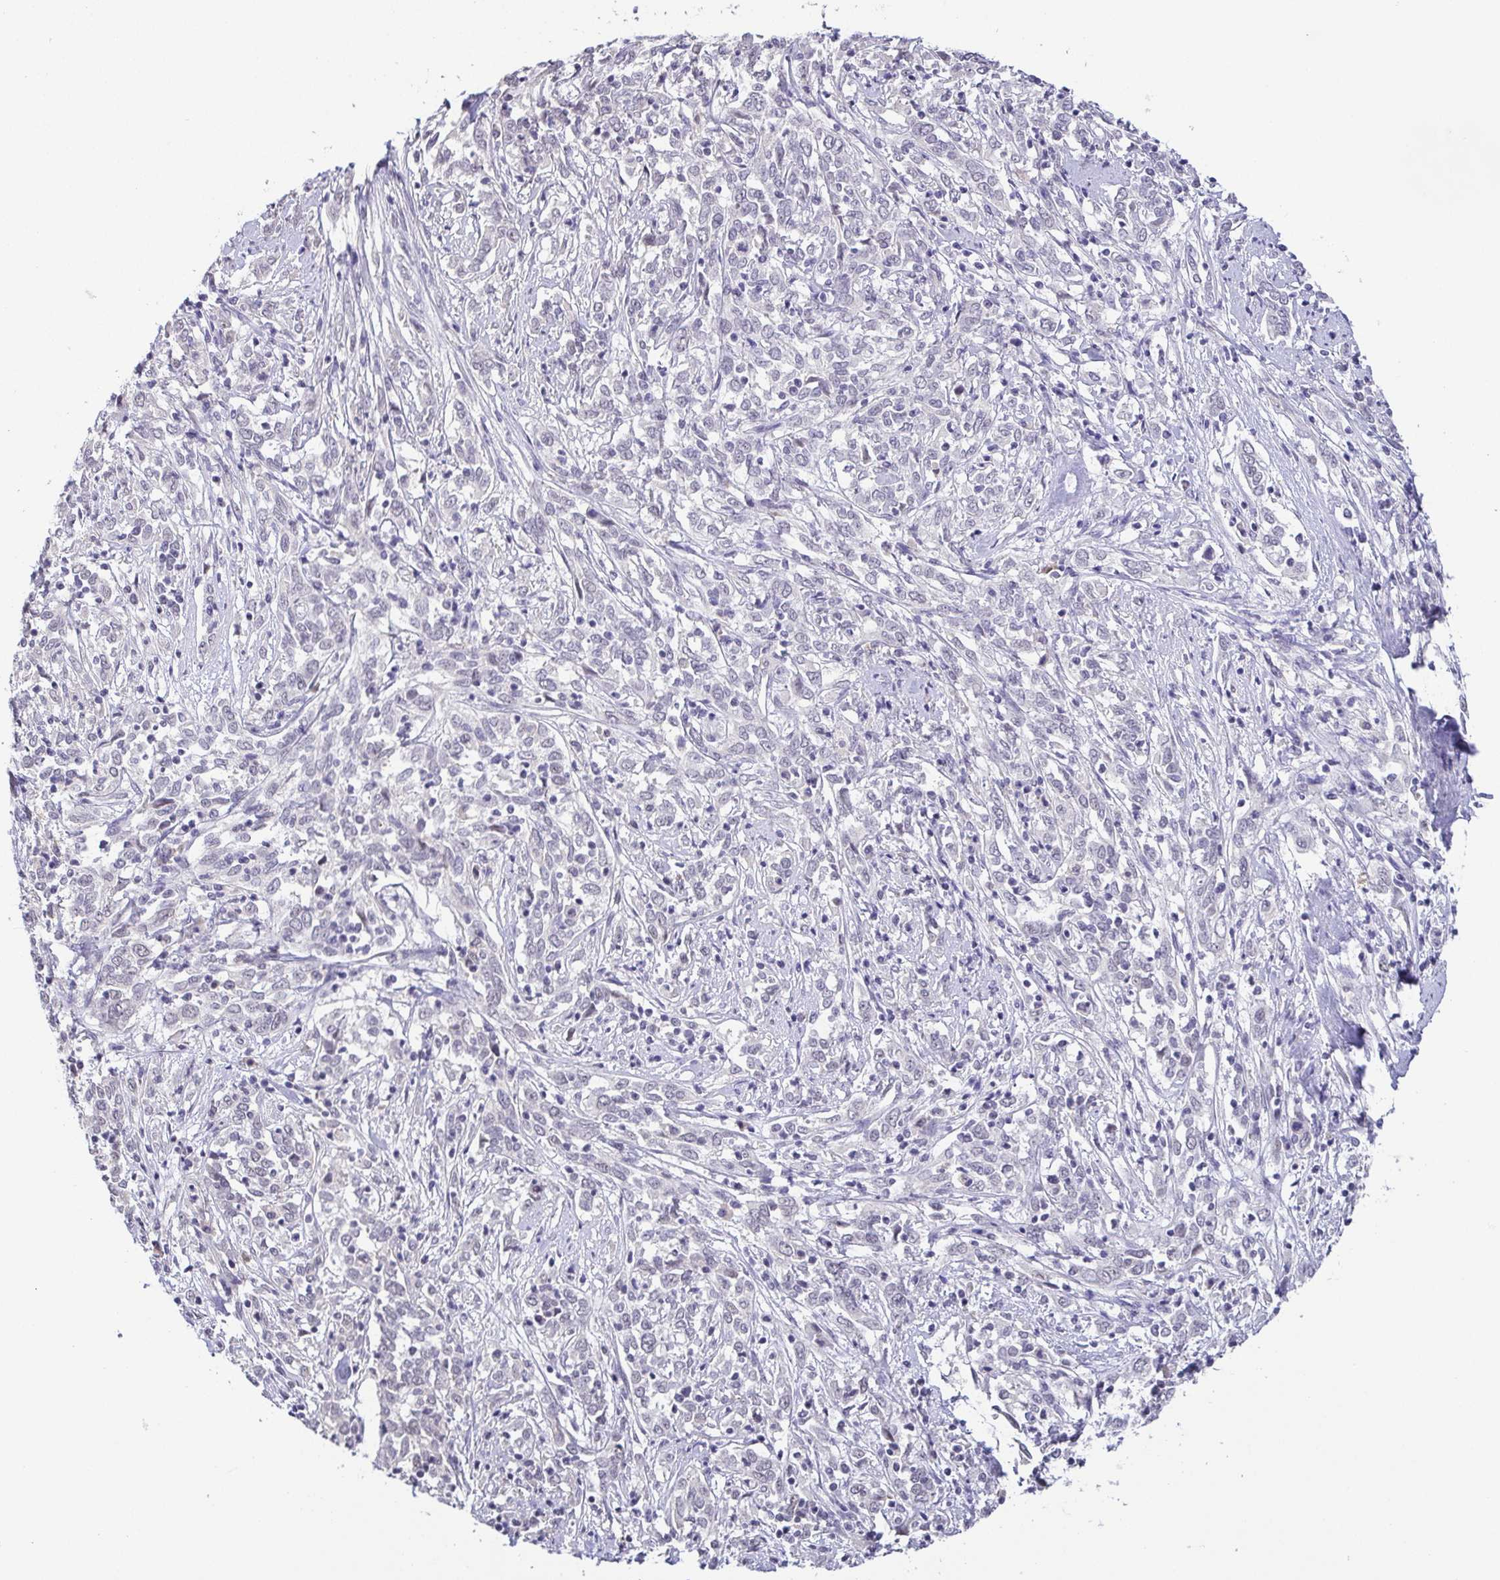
{"staining": {"intensity": "negative", "quantity": "none", "location": "none"}, "tissue": "cervical cancer", "cell_type": "Tumor cells", "image_type": "cancer", "snomed": [{"axis": "morphology", "description": "Adenocarcinoma, NOS"}, {"axis": "topography", "description": "Cervix"}], "caption": "The histopathology image displays no staining of tumor cells in cervical adenocarcinoma.", "gene": "NEFH", "patient": {"sex": "female", "age": 40}}